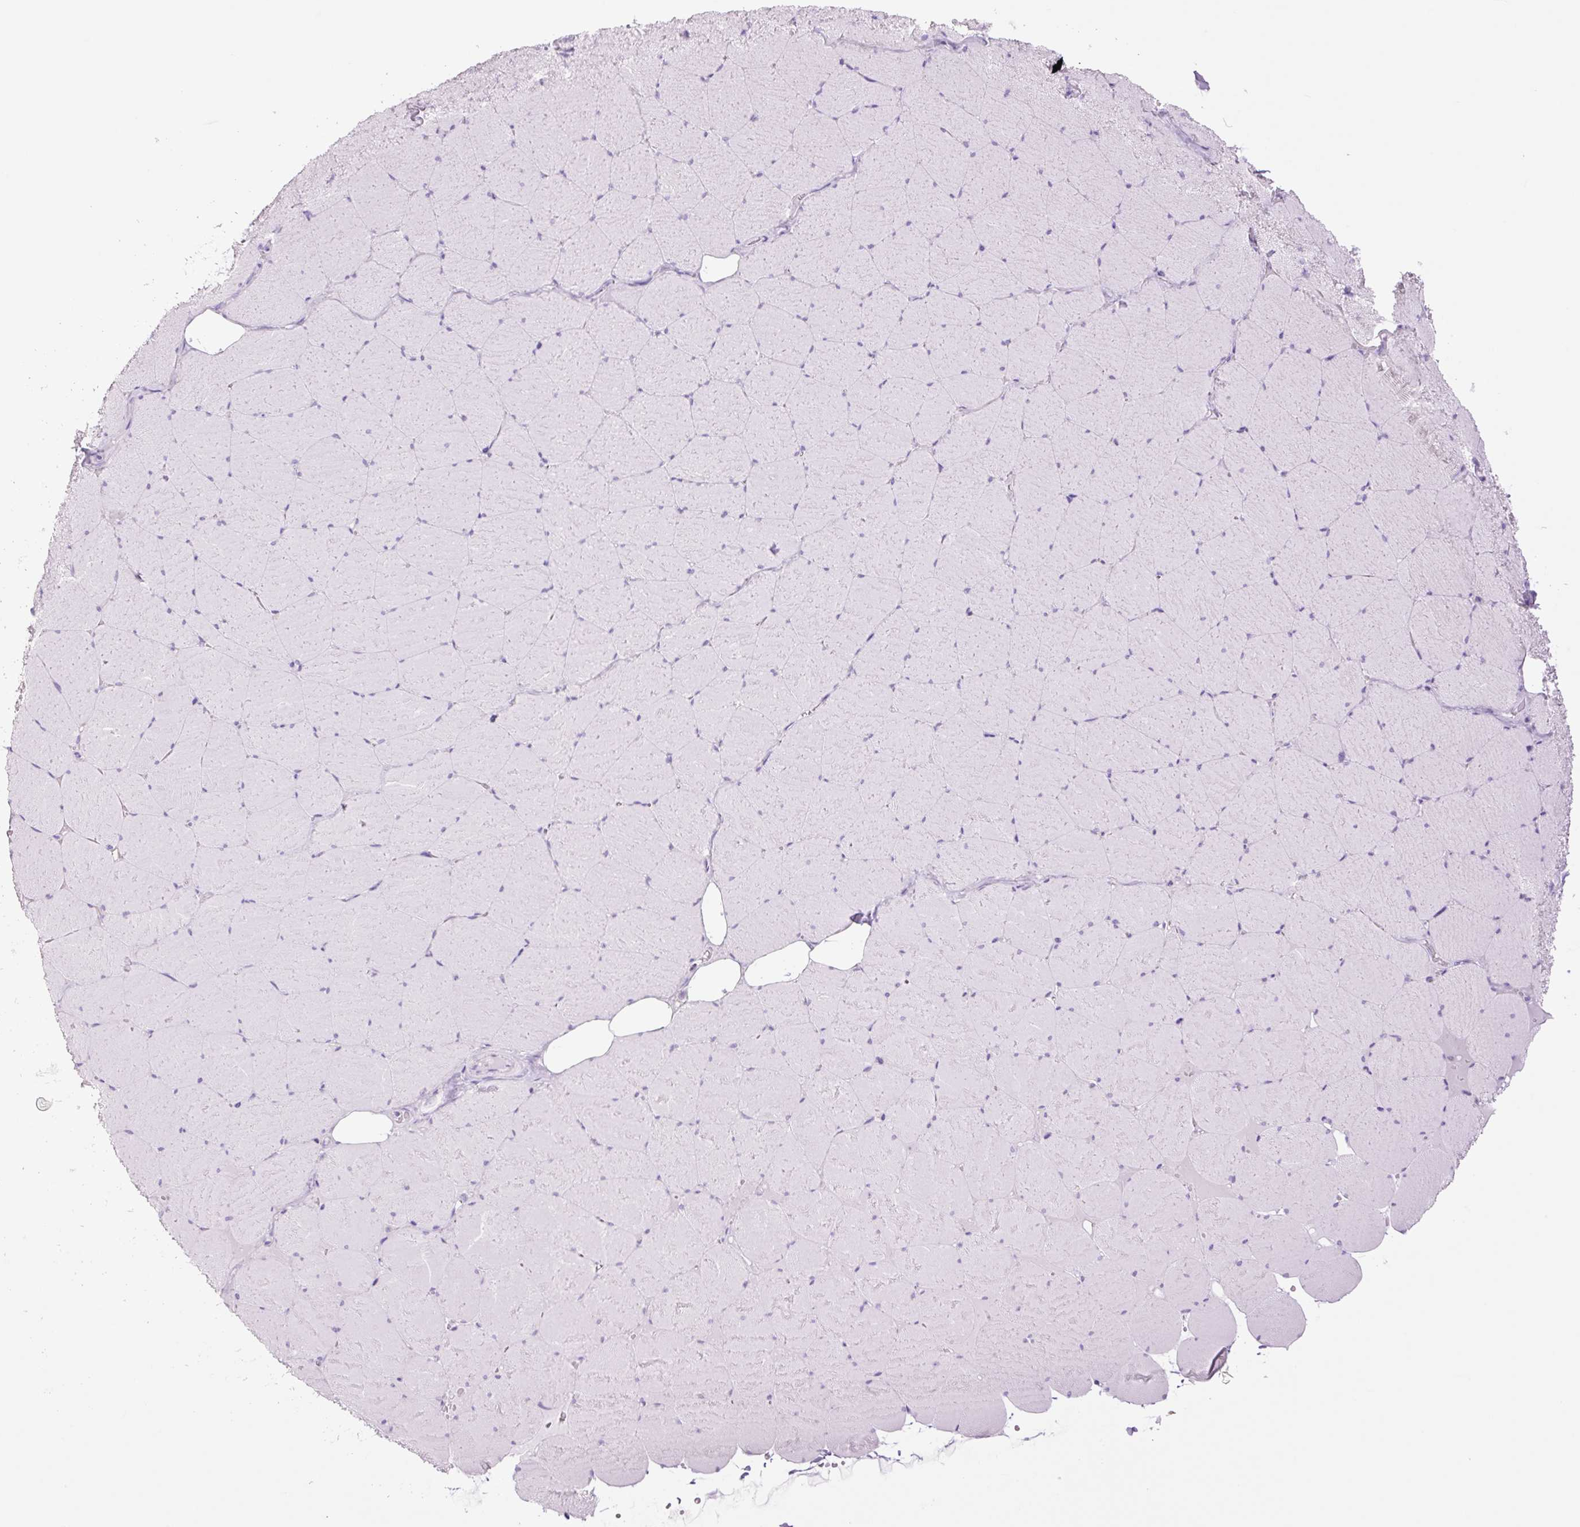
{"staining": {"intensity": "negative", "quantity": "none", "location": "none"}, "tissue": "skeletal muscle", "cell_type": "Myocytes", "image_type": "normal", "snomed": [{"axis": "morphology", "description": "Normal tissue, NOS"}, {"axis": "topography", "description": "Skeletal muscle"}, {"axis": "topography", "description": "Head-Neck"}], "caption": "Protein analysis of benign skeletal muscle displays no significant expression in myocytes. The staining was performed using DAB to visualize the protein expression in brown, while the nuclei were stained in blue with hematoxylin (Magnification: 20x).", "gene": "TFF2", "patient": {"sex": "male", "age": 66}}